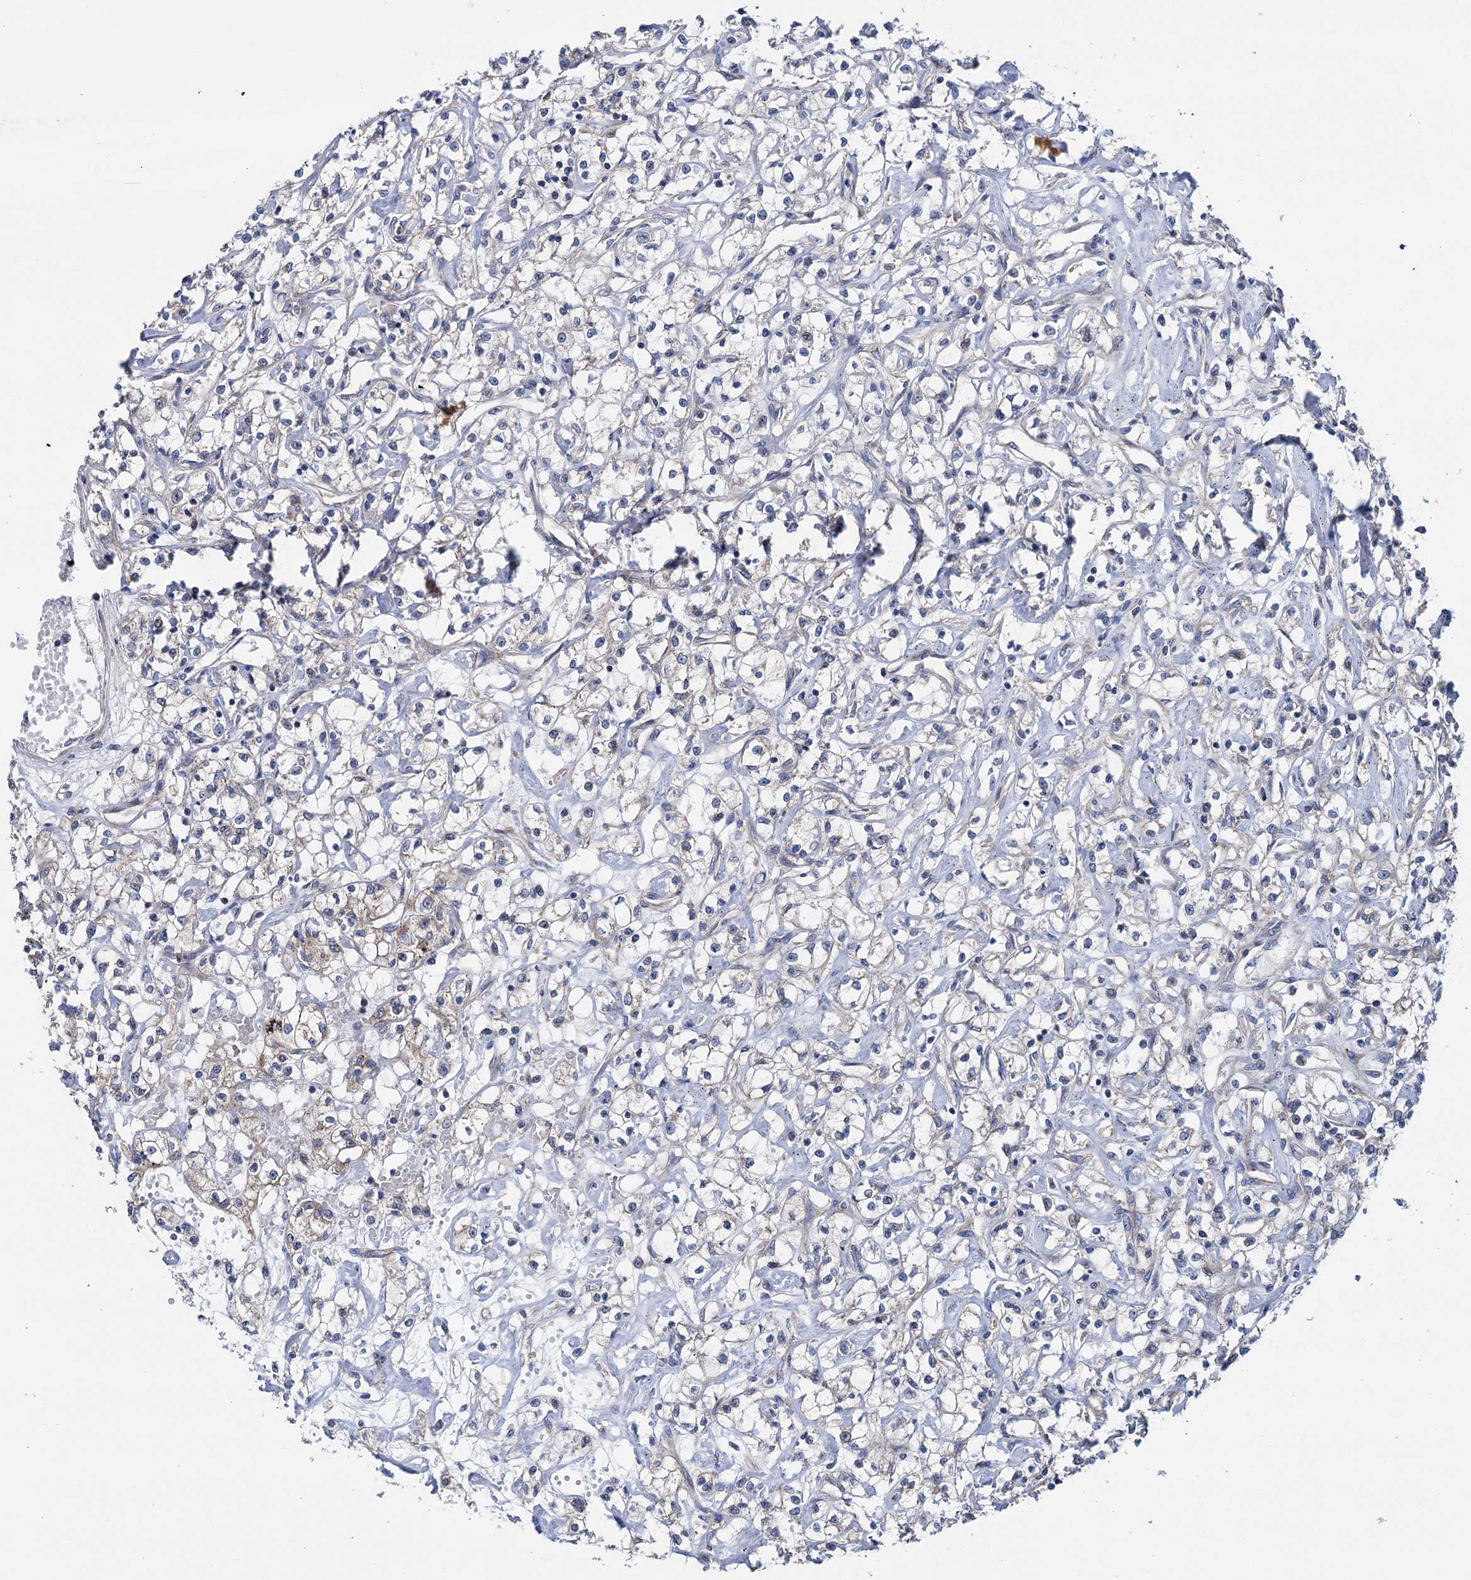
{"staining": {"intensity": "negative", "quantity": "none", "location": "none"}, "tissue": "renal cancer", "cell_type": "Tumor cells", "image_type": "cancer", "snomed": [{"axis": "morphology", "description": "Adenocarcinoma, NOS"}, {"axis": "topography", "description": "Kidney"}], "caption": "This is an immunohistochemistry photomicrograph of human renal cancer (adenocarcinoma). There is no staining in tumor cells.", "gene": "EYA4", "patient": {"sex": "female", "age": 59}}